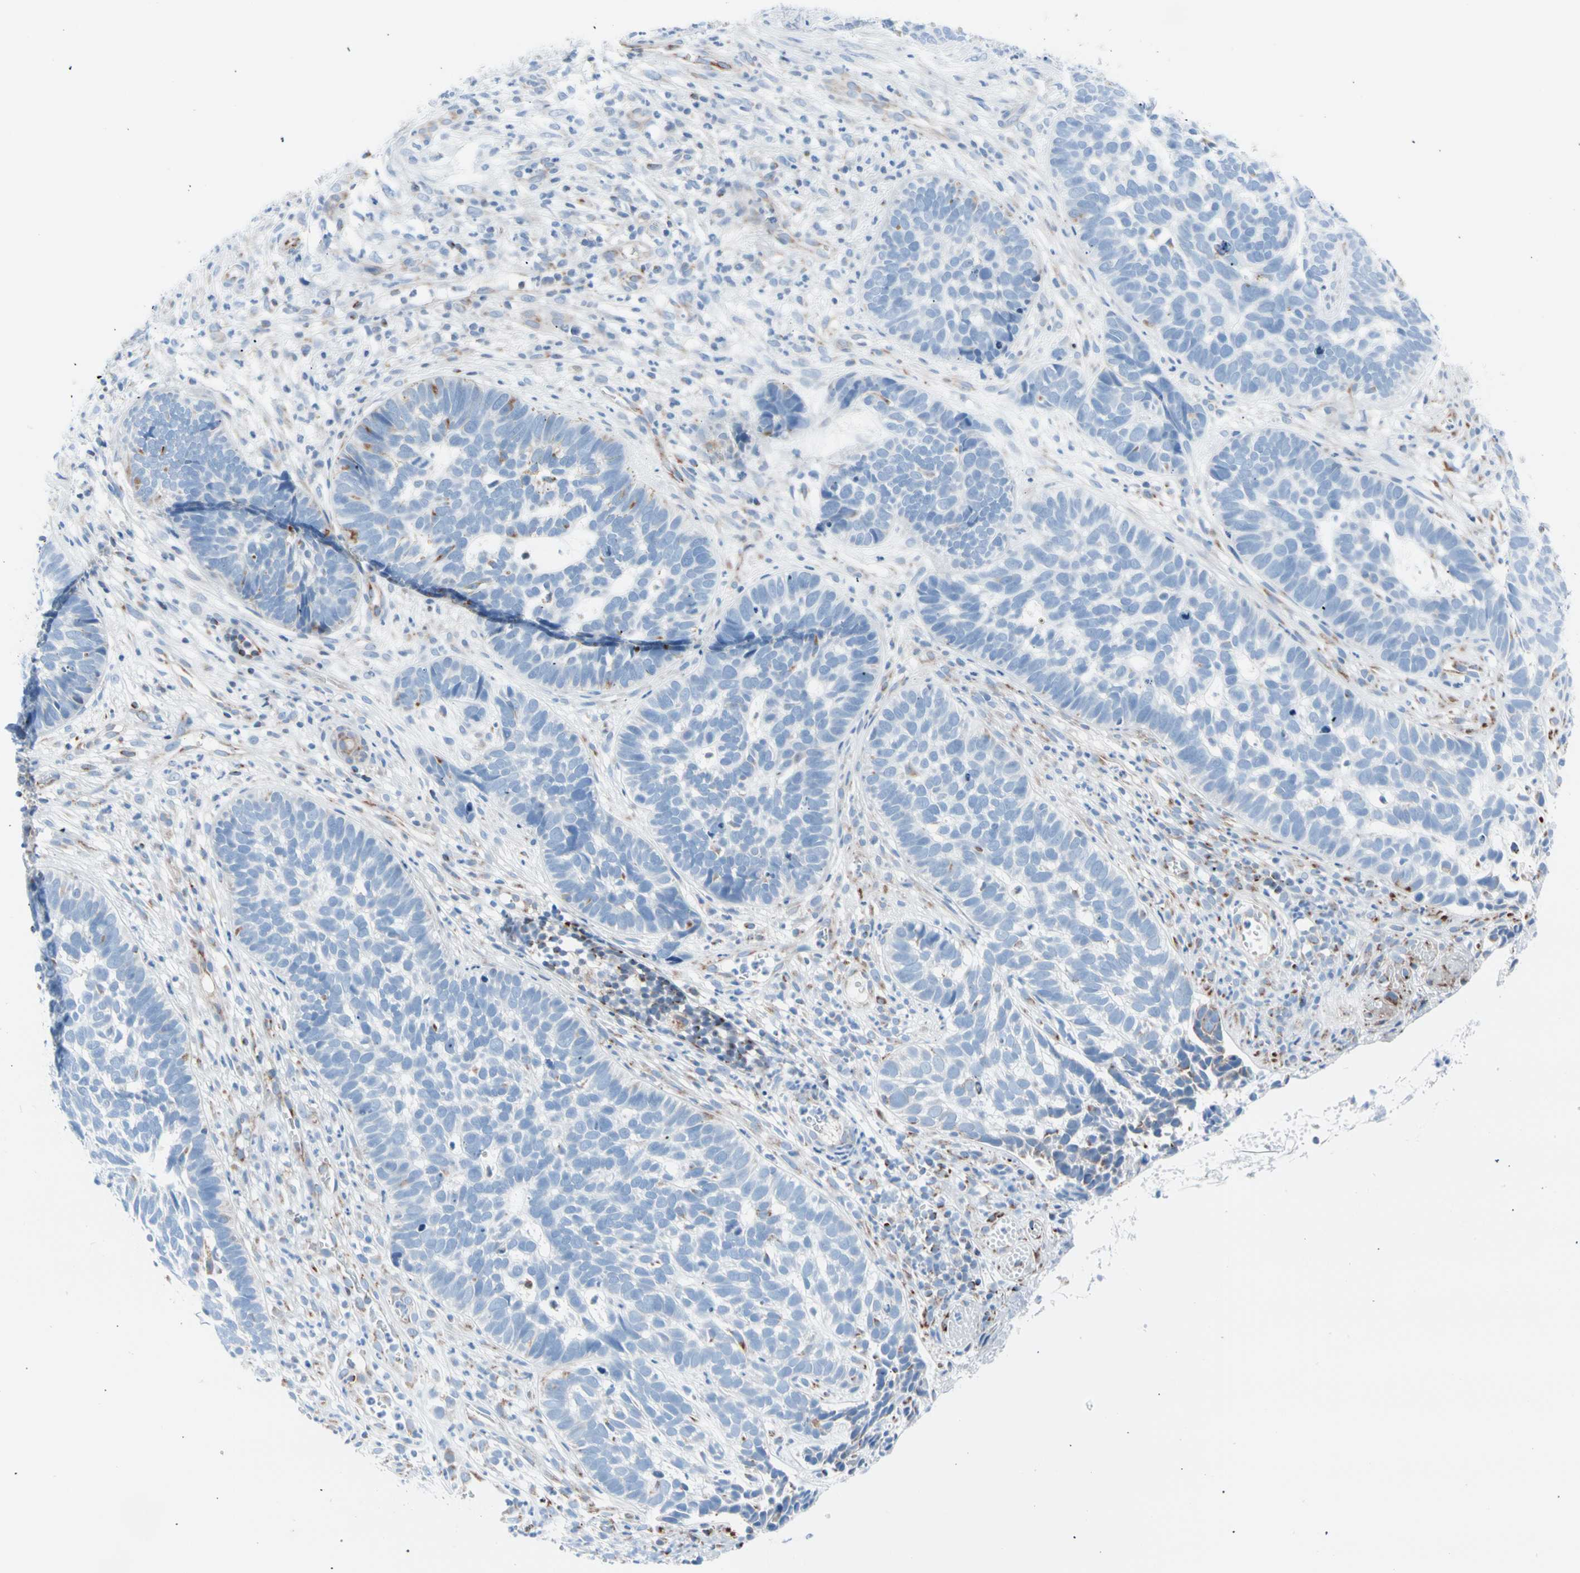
{"staining": {"intensity": "negative", "quantity": "none", "location": "none"}, "tissue": "skin cancer", "cell_type": "Tumor cells", "image_type": "cancer", "snomed": [{"axis": "morphology", "description": "Basal cell carcinoma"}, {"axis": "topography", "description": "Skin"}], "caption": "This is an immunohistochemistry (IHC) micrograph of human basal cell carcinoma (skin). There is no staining in tumor cells.", "gene": "HK1", "patient": {"sex": "male", "age": 87}}